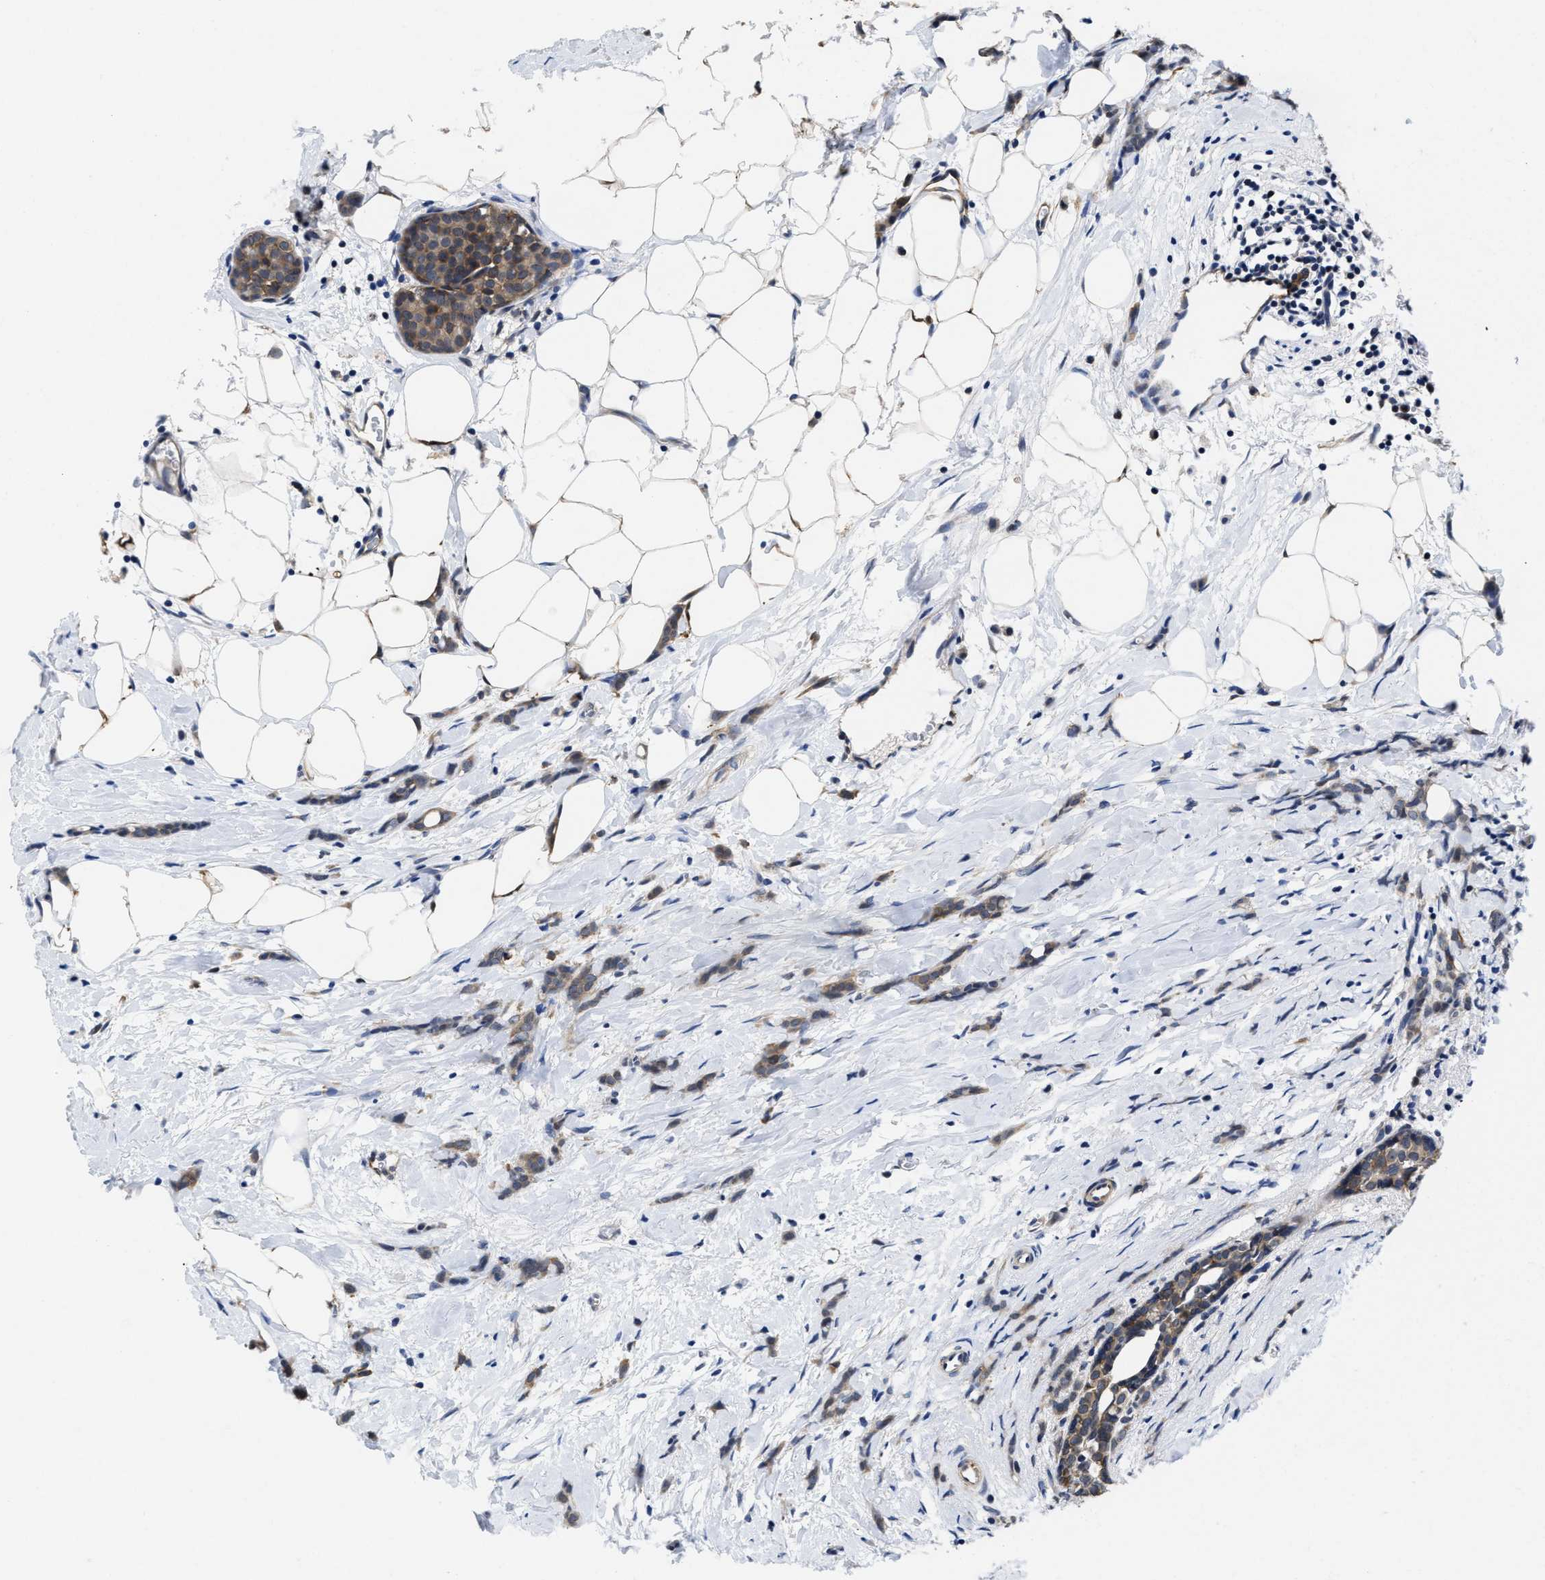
{"staining": {"intensity": "moderate", "quantity": ">75%", "location": "cytoplasmic/membranous"}, "tissue": "breast cancer", "cell_type": "Tumor cells", "image_type": "cancer", "snomed": [{"axis": "morphology", "description": "Lobular carcinoma, in situ"}, {"axis": "morphology", "description": "Lobular carcinoma"}, {"axis": "topography", "description": "Breast"}], "caption": "Immunohistochemistry histopathology image of lobular carcinoma (breast) stained for a protein (brown), which displays medium levels of moderate cytoplasmic/membranous staining in approximately >75% of tumor cells.", "gene": "KIF12", "patient": {"sex": "female", "age": 41}}